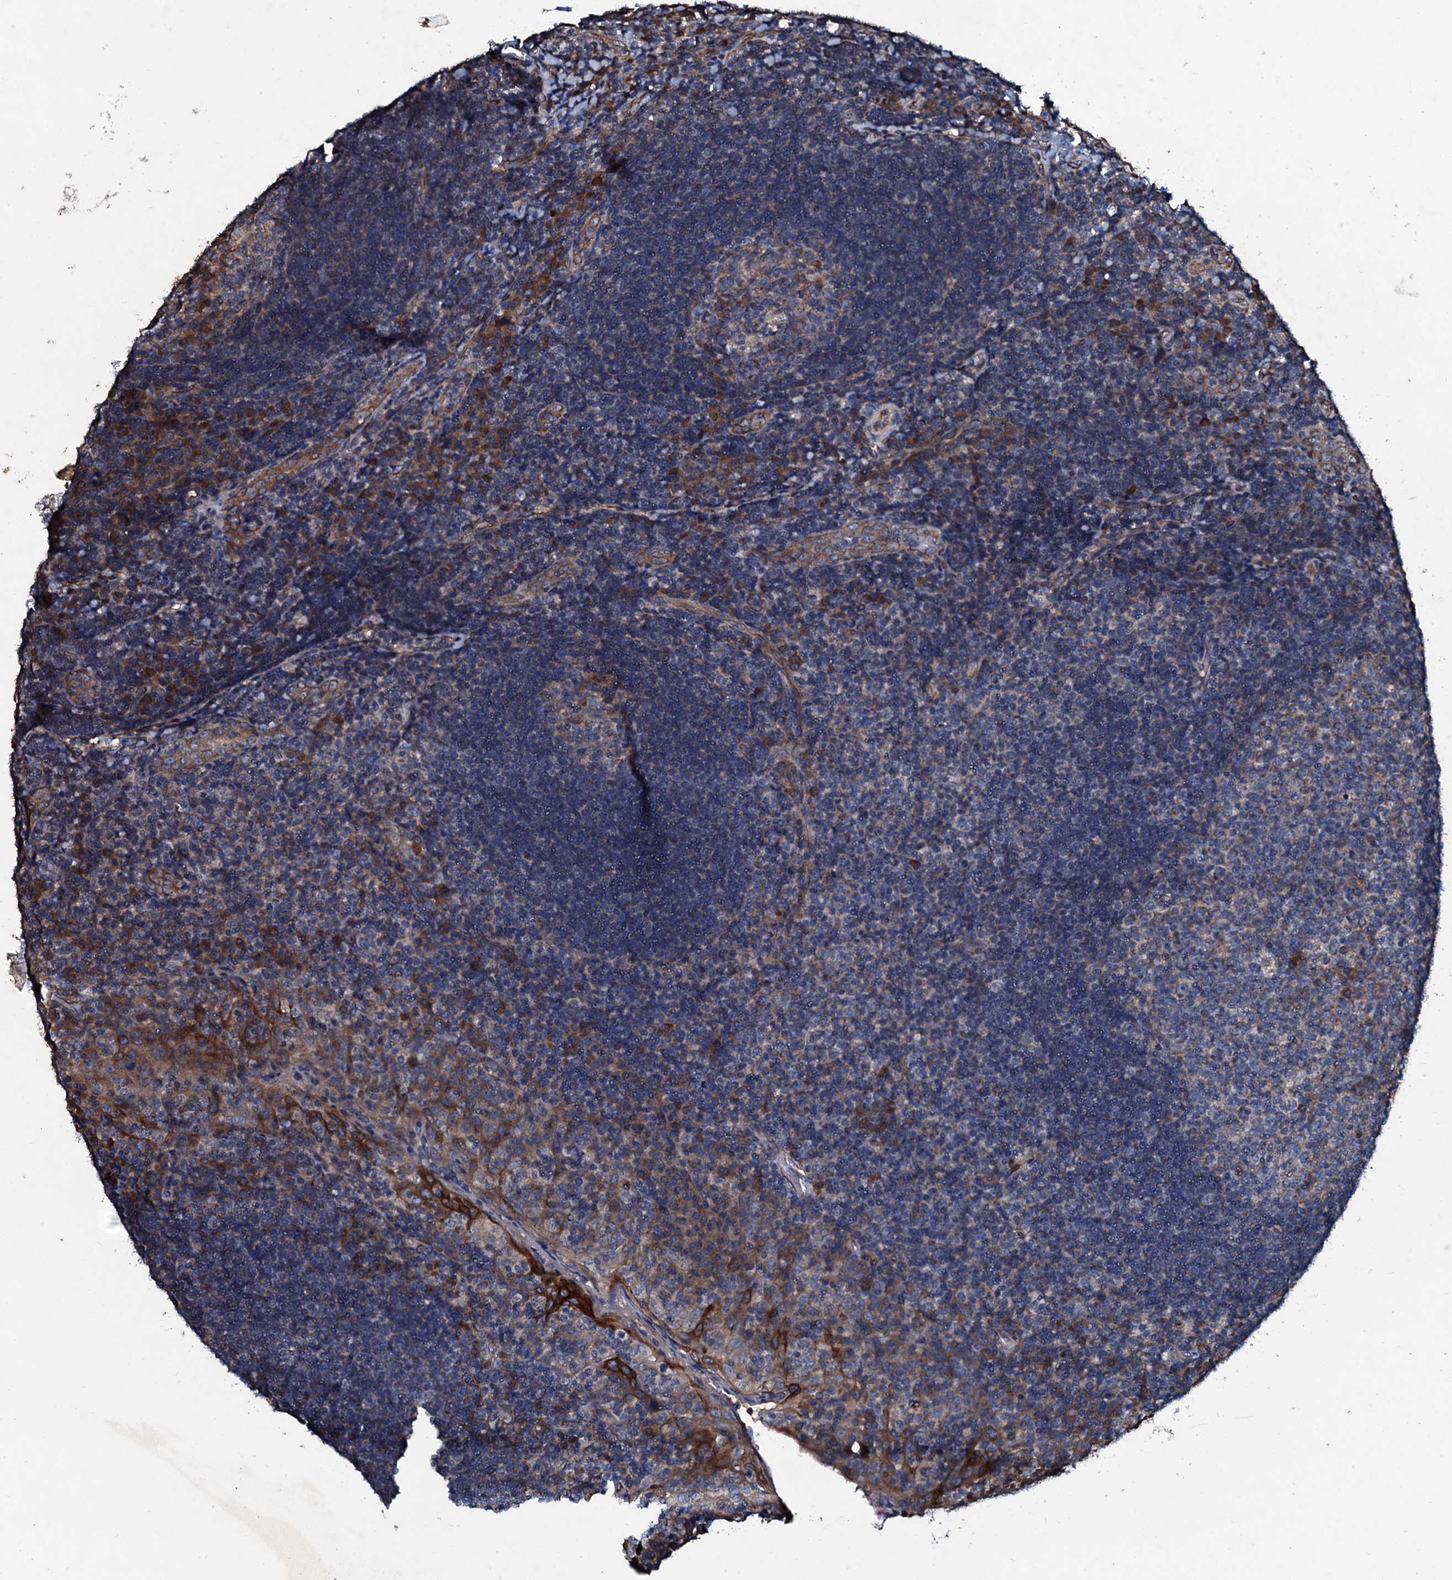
{"staining": {"intensity": "moderate", "quantity": "<25%", "location": "cytoplasmic/membranous"}, "tissue": "tonsil", "cell_type": "Germinal center cells", "image_type": "normal", "snomed": [{"axis": "morphology", "description": "Normal tissue, NOS"}, {"axis": "topography", "description": "Tonsil"}], "caption": "DAB immunohistochemical staining of normal tonsil reveals moderate cytoplasmic/membranous protein positivity in approximately <25% of germinal center cells.", "gene": "DMAC2", "patient": {"sex": "male", "age": 17}}